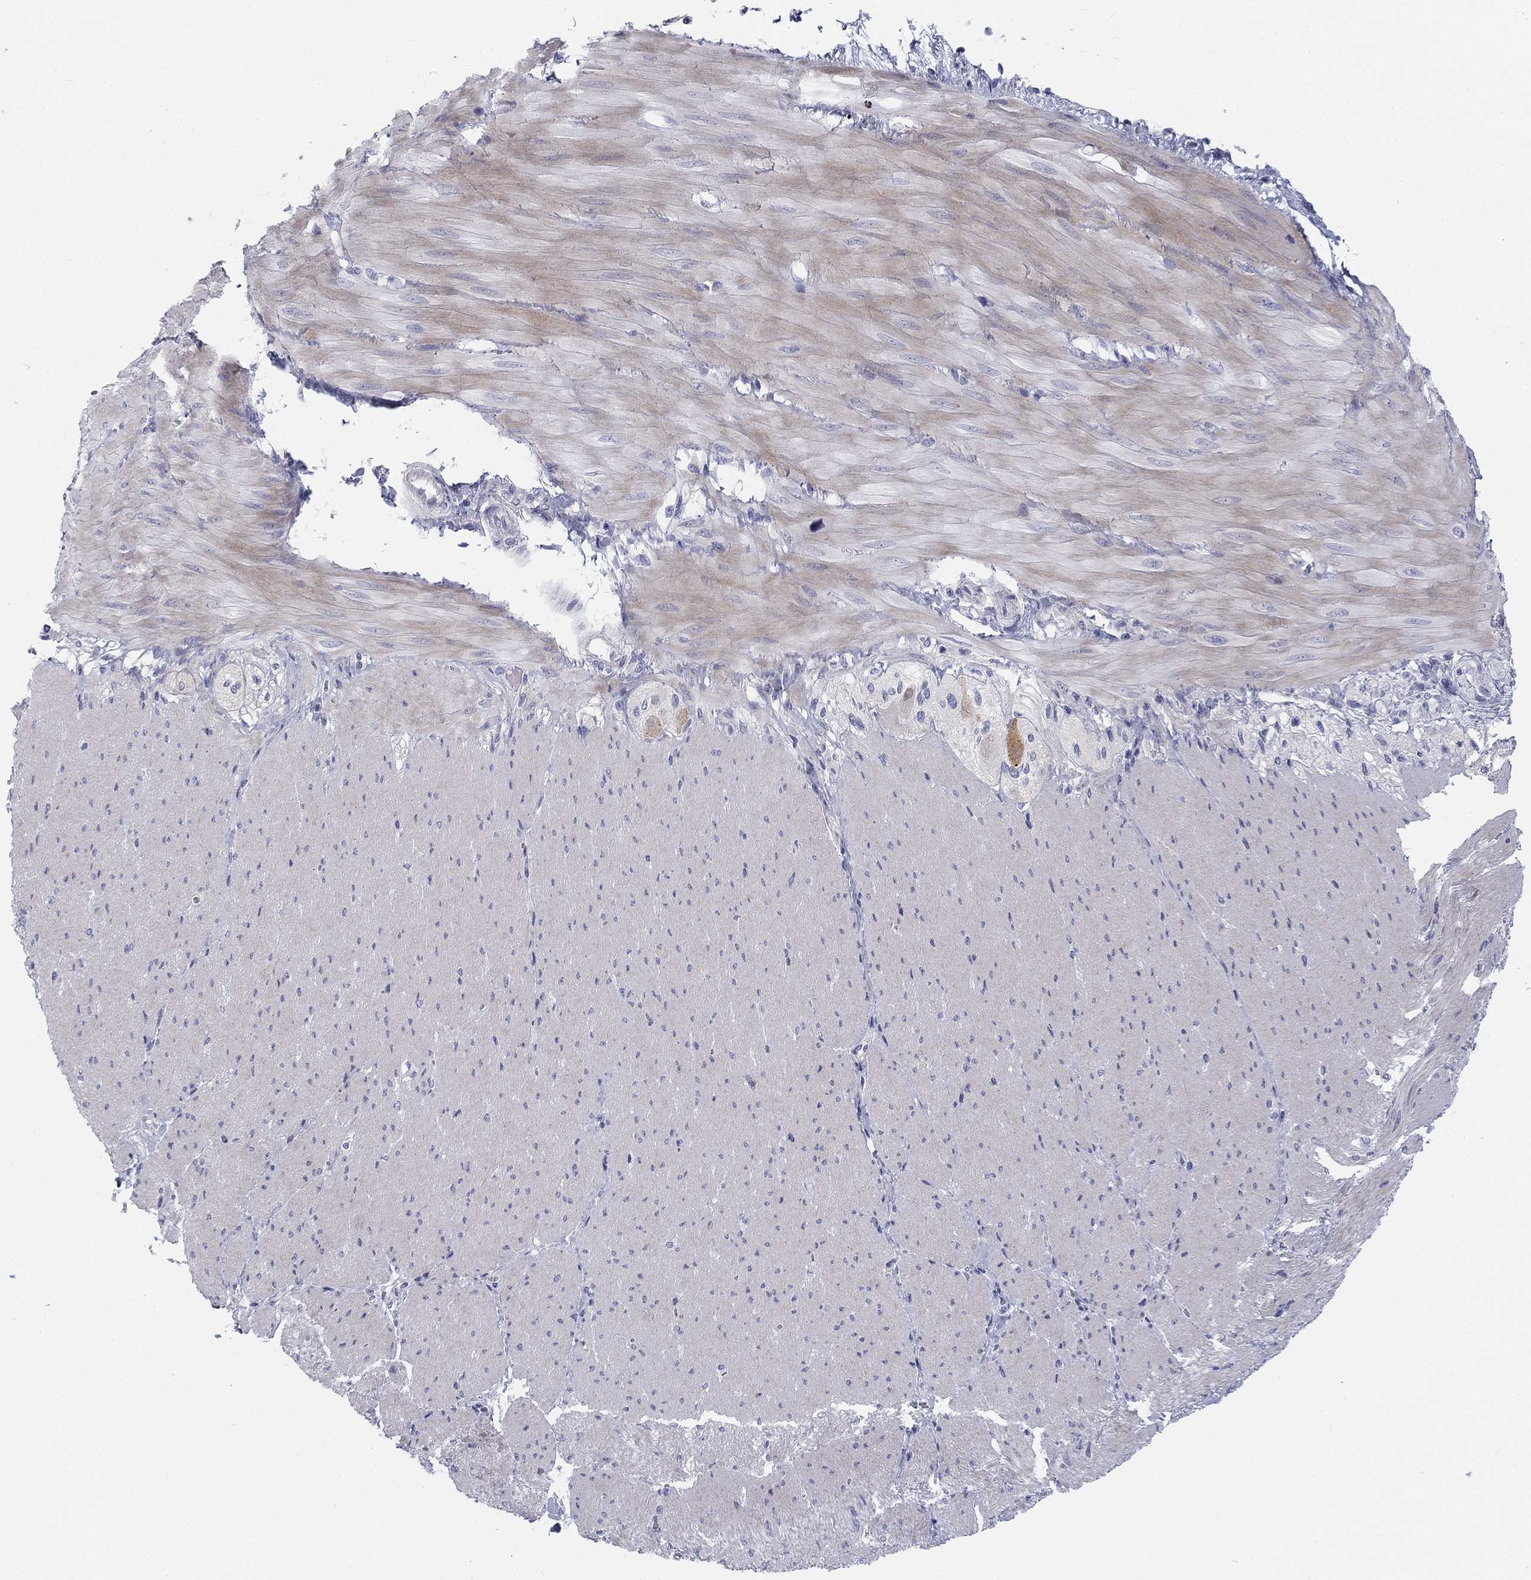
{"staining": {"intensity": "negative", "quantity": "none", "location": "none"}, "tissue": "adipose tissue", "cell_type": "Adipocytes", "image_type": "normal", "snomed": [{"axis": "morphology", "description": "Normal tissue, NOS"}, {"axis": "topography", "description": "Smooth muscle"}, {"axis": "topography", "description": "Duodenum"}, {"axis": "topography", "description": "Peripheral nerve tissue"}], "caption": "Protein analysis of benign adipose tissue shows no significant expression in adipocytes.", "gene": "CALB1", "patient": {"sex": "female", "age": 61}}